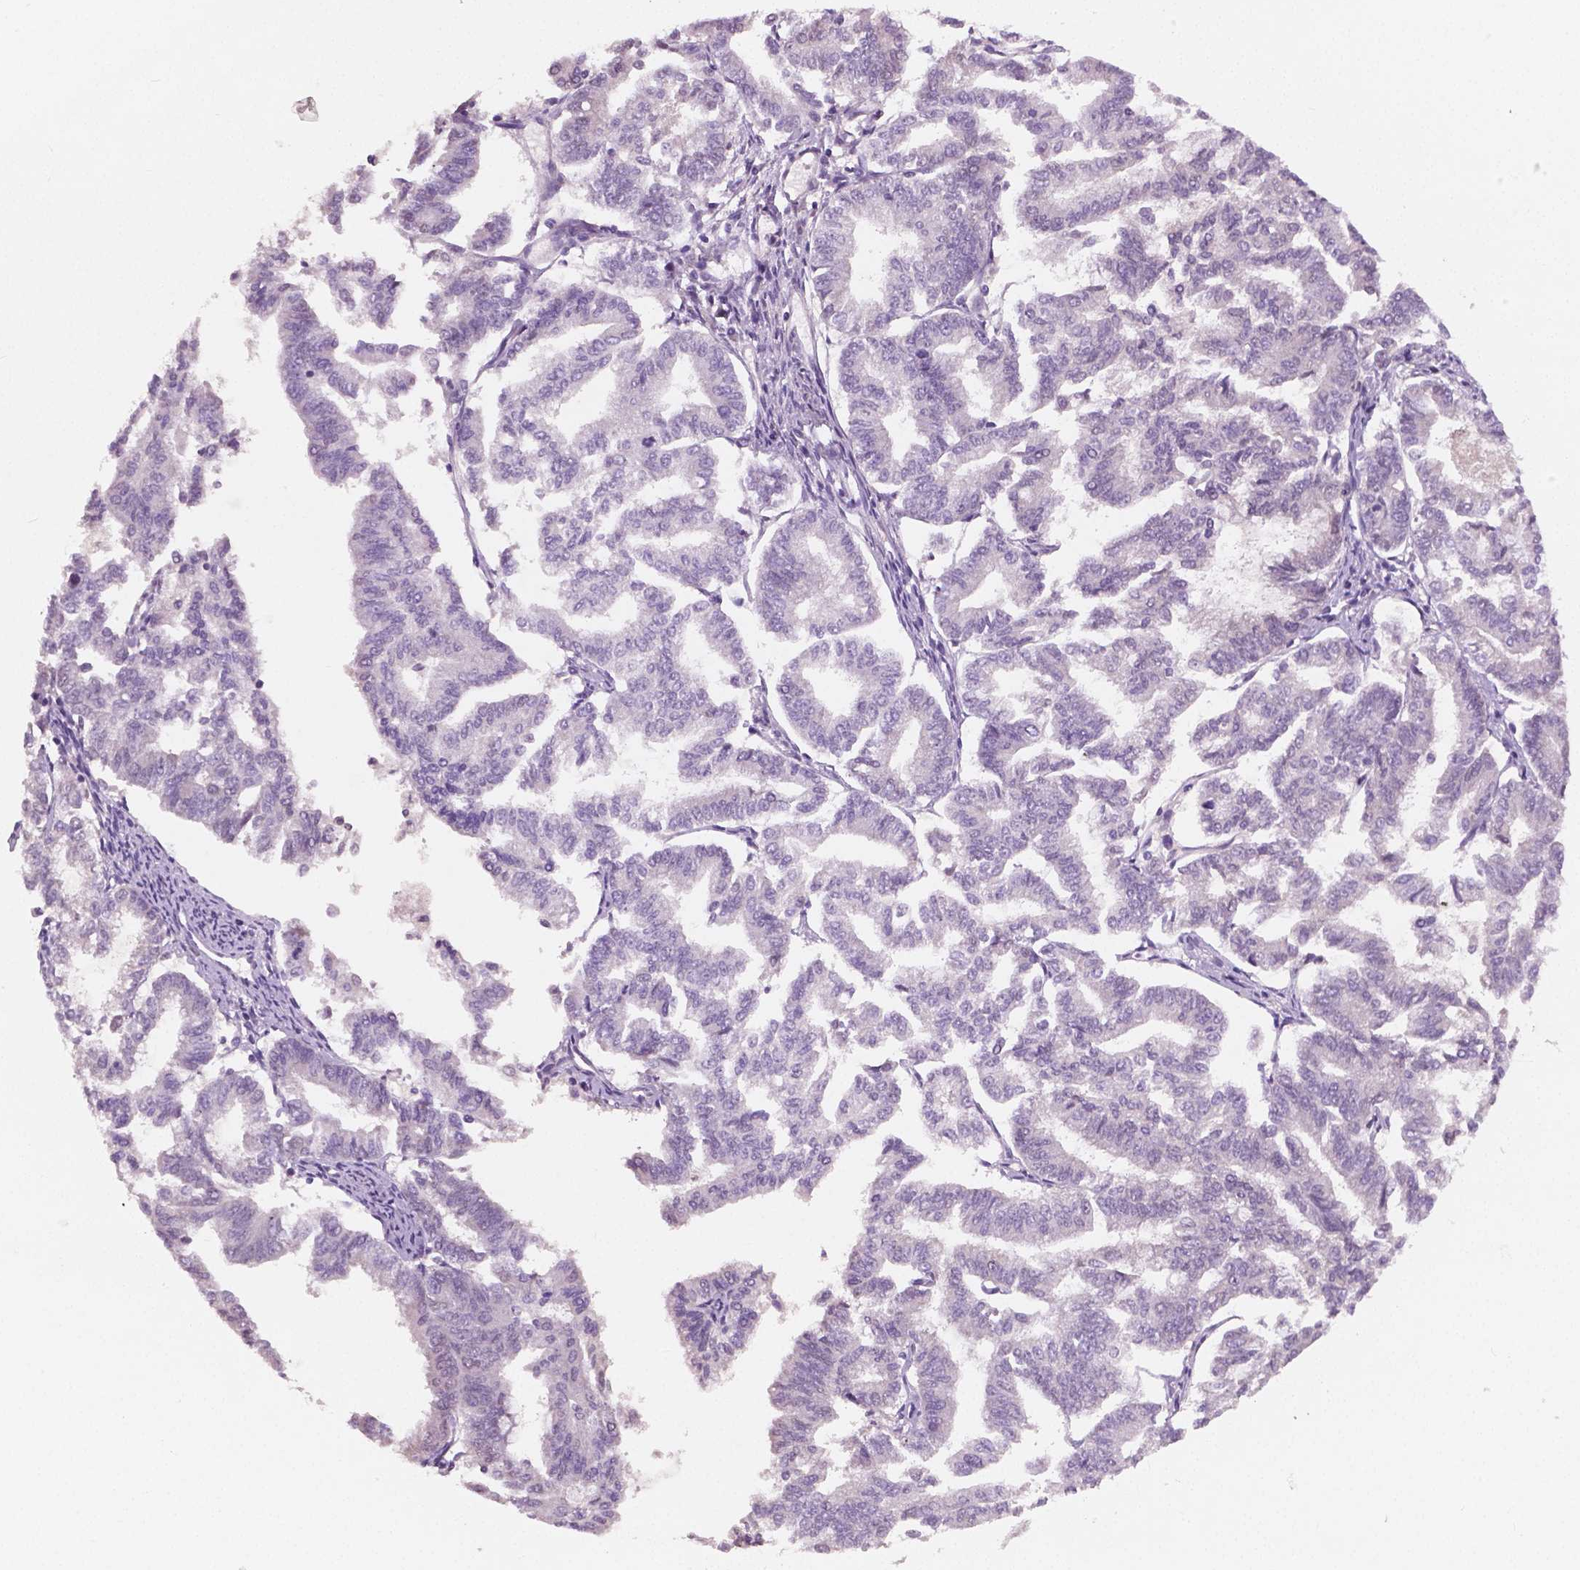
{"staining": {"intensity": "negative", "quantity": "none", "location": "none"}, "tissue": "endometrial cancer", "cell_type": "Tumor cells", "image_type": "cancer", "snomed": [{"axis": "morphology", "description": "Adenocarcinoma, NOS"}, {"axis": "topography", "description": "Endometrium"}], "caption": "Immunohistochemical staining of endometrial adenocarcinoma shows no significant expression in tumor cells. (Stains: DAB (3,3'-diaminobenzidine) IHC with hematoxylin counter stain, Microscopy: brightfield microscopy at high magnification).", "gene": "LSM14B", "patient": {"sex": "female", "age": 79}}